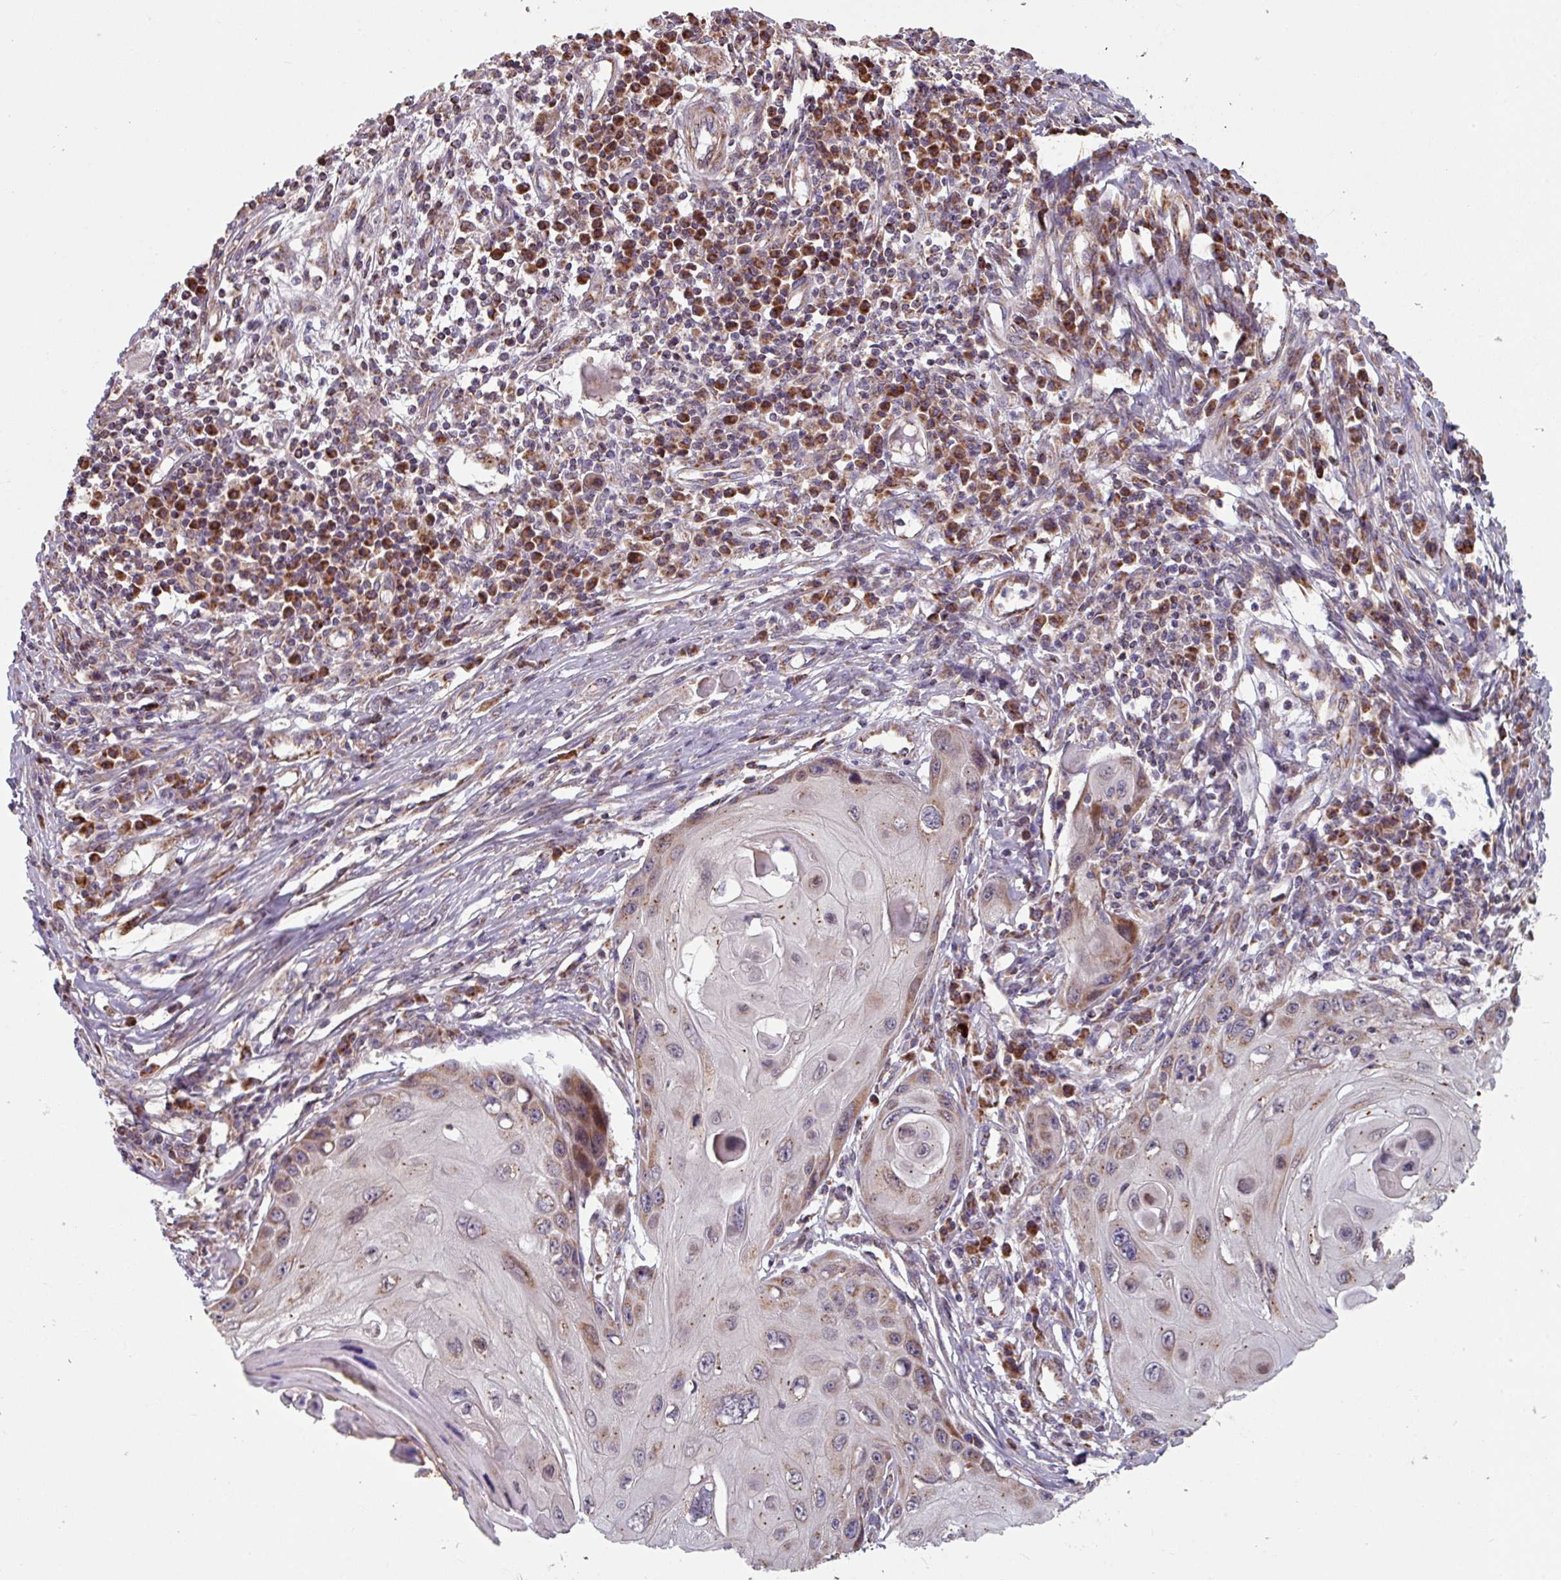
{"staining": {"intensity": "moderate", "quantity": "25%-75%", "location": "cytoplasmic/membranous"}, "tissue": "skin cancer", "cell_type": "Tumor cells", "image_type": "cancer", "snomed": [{"axis": "morphology", "description": "Squamous cell carcinoma, NOS"}, {"axis": "topography", "description": "Skin"}, {"axis": "topography", "description": "Vulva"}], "caption": "DAB (3,3'-diaminobenzidine) immunohistochemical staining of skin cancer exhibits moderate cytoplasmic/membranous protein staining in approximately 25%-75% of tumor cells.", "gene": "COX7C", "patient": {"sex": "female", "age": 44}}